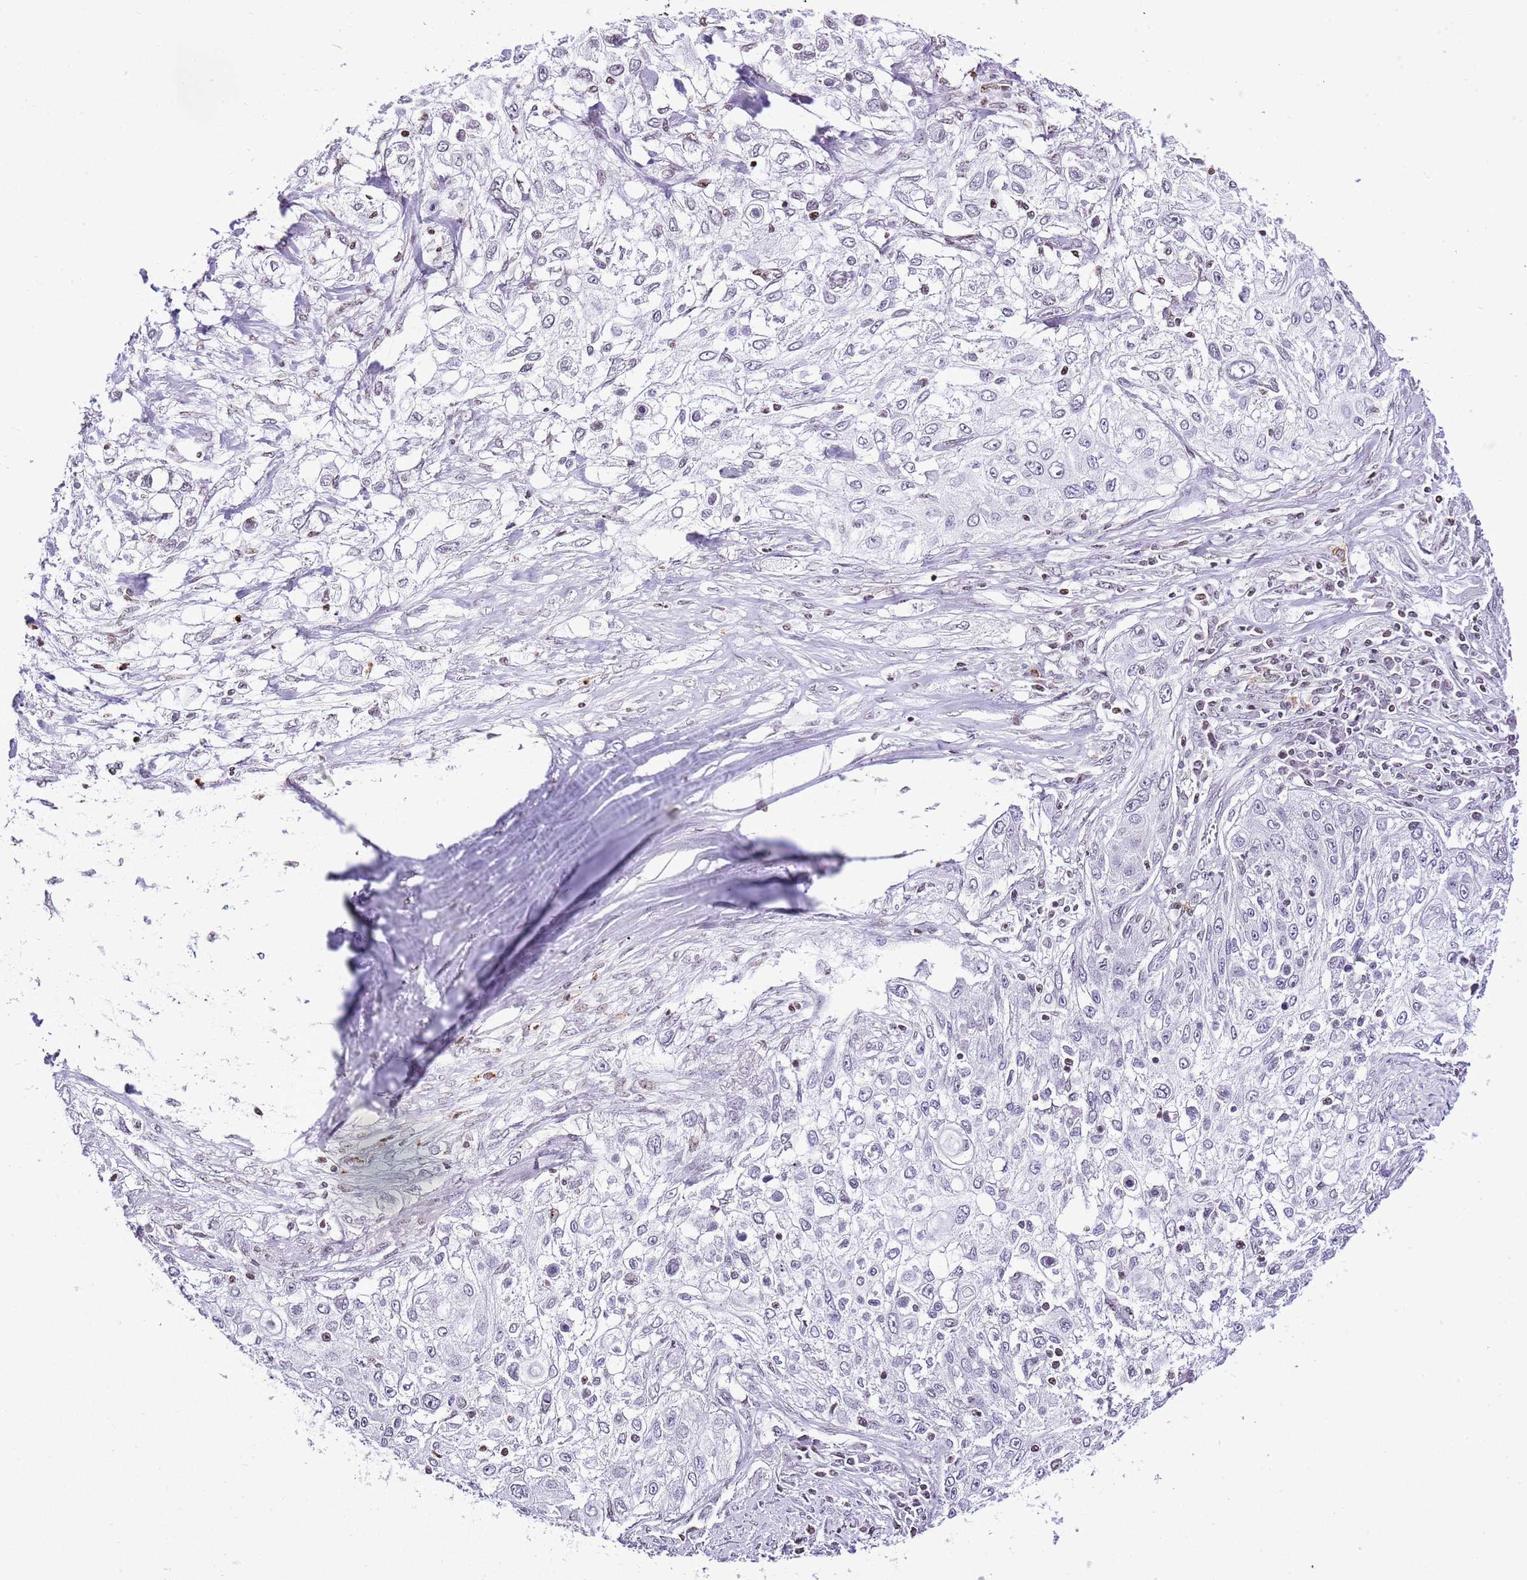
{"staining": {"intensity": "negative", "quantity": "none", "location": "none"}, "tissue": "lung cancer", "cell_type": "Tumor cells", "image_type": "cancer", "snomed": [{"axis": "morphology", "description": "Squamous cell carcinoma, NOS"}, {"axis": "topography", "description": "Lung"}], "caption": "An image of squamous cell carcinoma (lung) stained for a protein shows no brown staining in tumor cells.", "gene": "PRR15", "patient": {"sex": "female", "age": 69}}